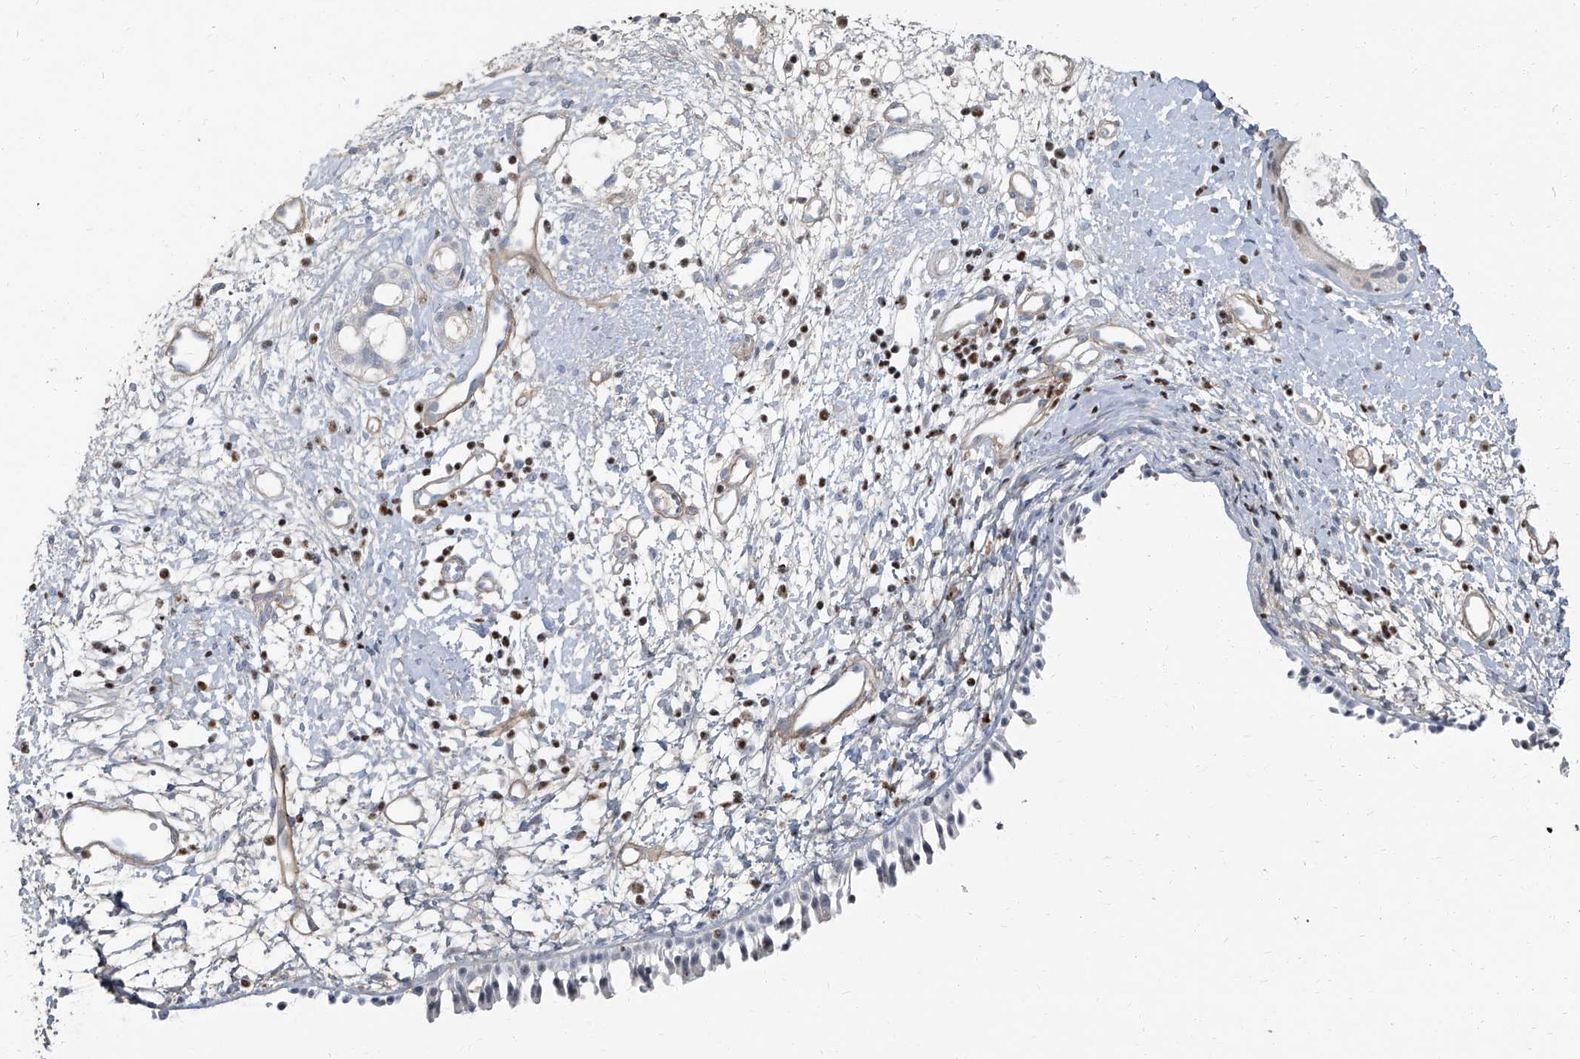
{"staining": {"intensity": "weak", "quantity": "<25%", "location": "nuclear"}, "tissue": "nasopharynx", "cell_type": "Respiratory epithelial cells", "image_type": "normal", "snomed": [{"axis": "morphology", "description": "Normal tissue, NOS"}, {"axis": "topography", "description": "Nasopharynx"}], "caption": "The micrograph shows no significant staining in respiratory epithelial cells of nasopharynx.", "gene": "HOXA3", "patient": {"sex": "male", "age": 22}}